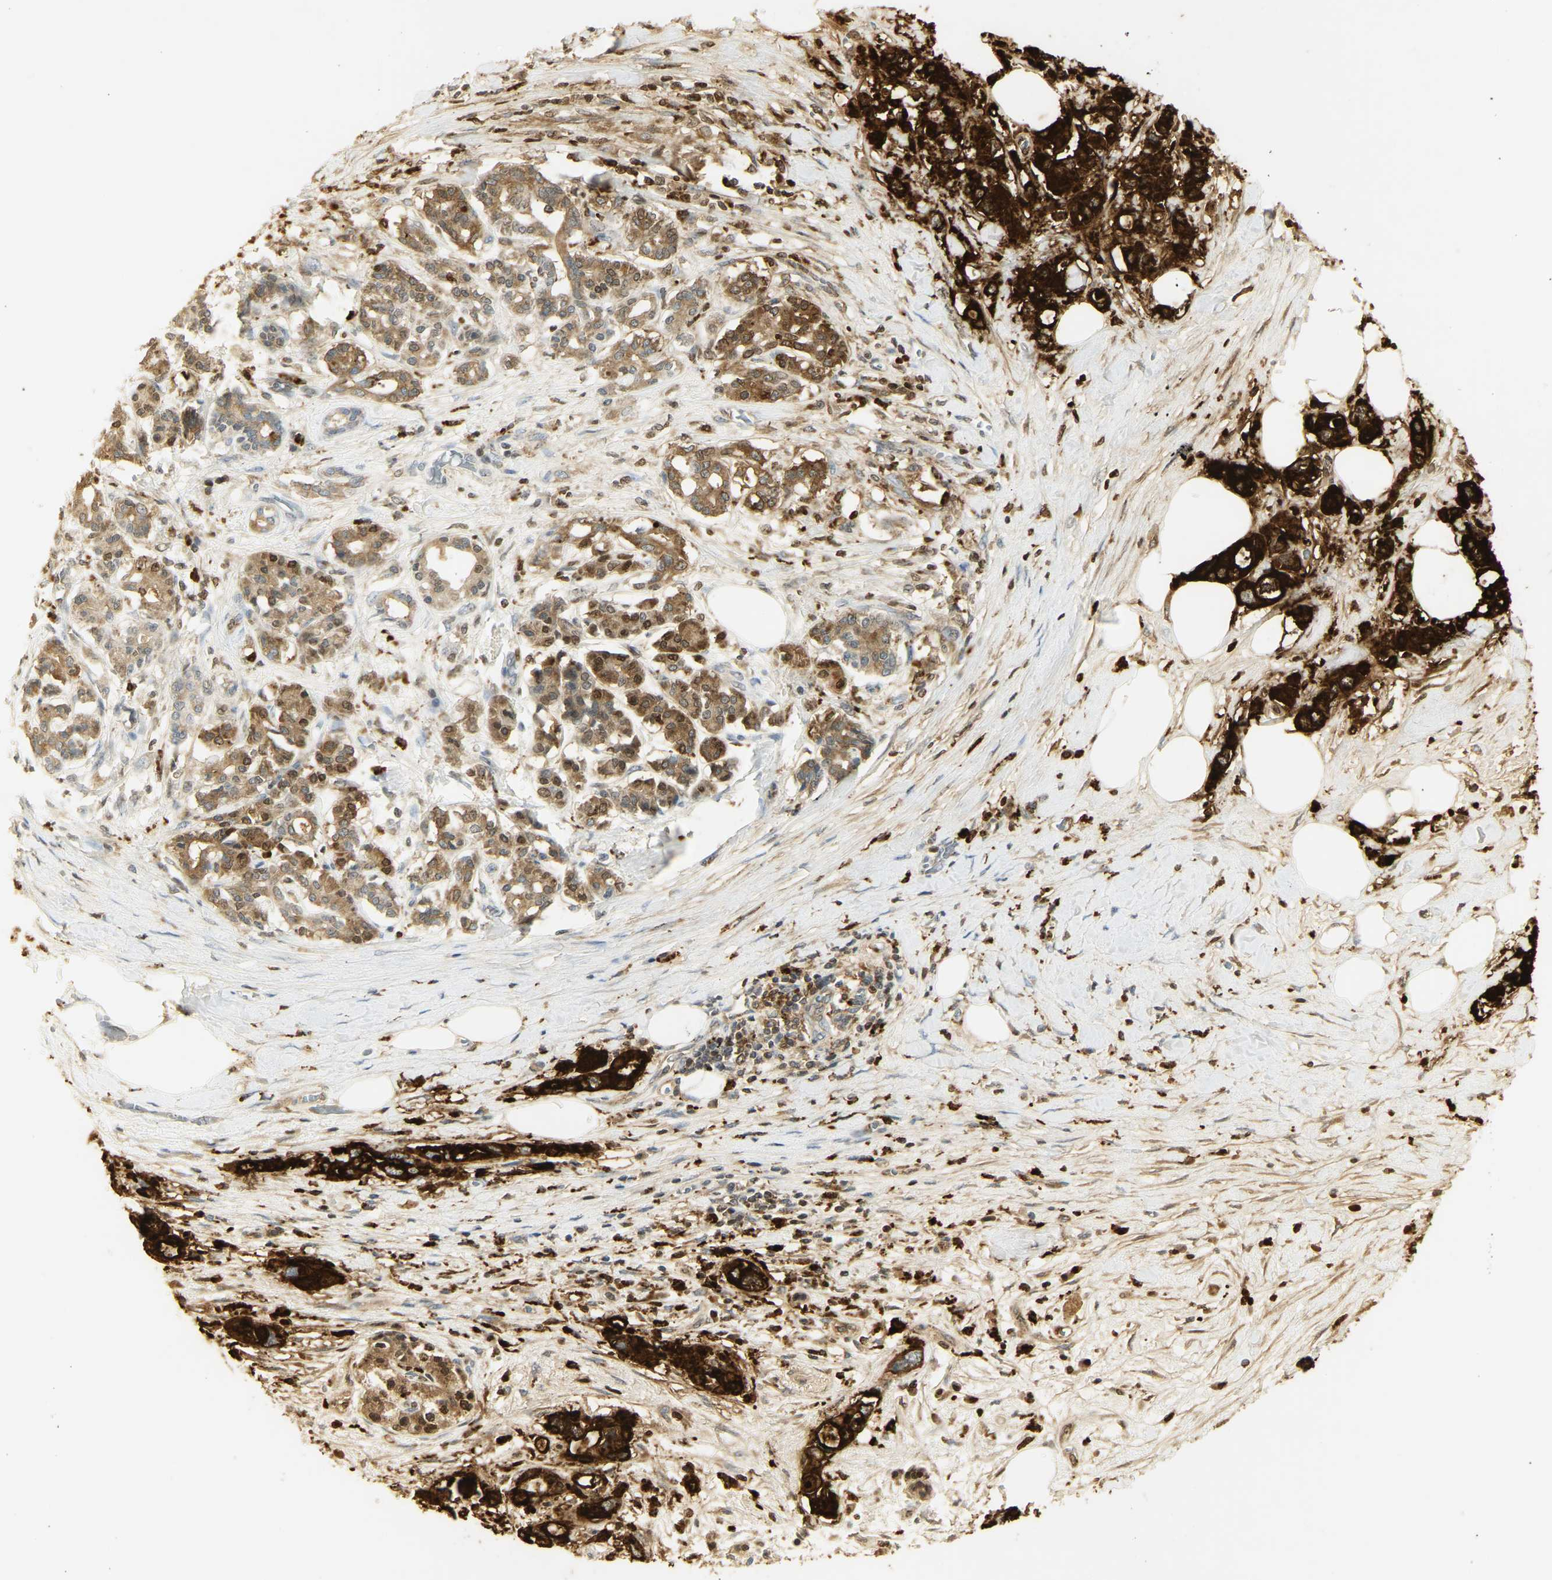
{"staining": {"intensity": "strong", "quantity": ">75%", "location": "cytoplasmic/membranous"}, "tissue": "pancreatic cancer", "cell_type": "Tumor cells", "image_type": "cancer", "snomed": [{"axis": "morphology", "description": "Adenocarcinoma, NOS"}, {"axis": "topography", "description": "Pancreas"}], "caption": "IHC image of neoplastic tissue: adenocarcinoma (pancreatic) stained using immunohistochemistry (IHC) demonstrates high levels of strong protein expression localized specifically in the cytoplasmic/membranous of tumor cells, appearing as a cytoplasmic/membranous brown color.", "gene": "CEACAM5", "patient": {"sex": "female", "age": 56}}